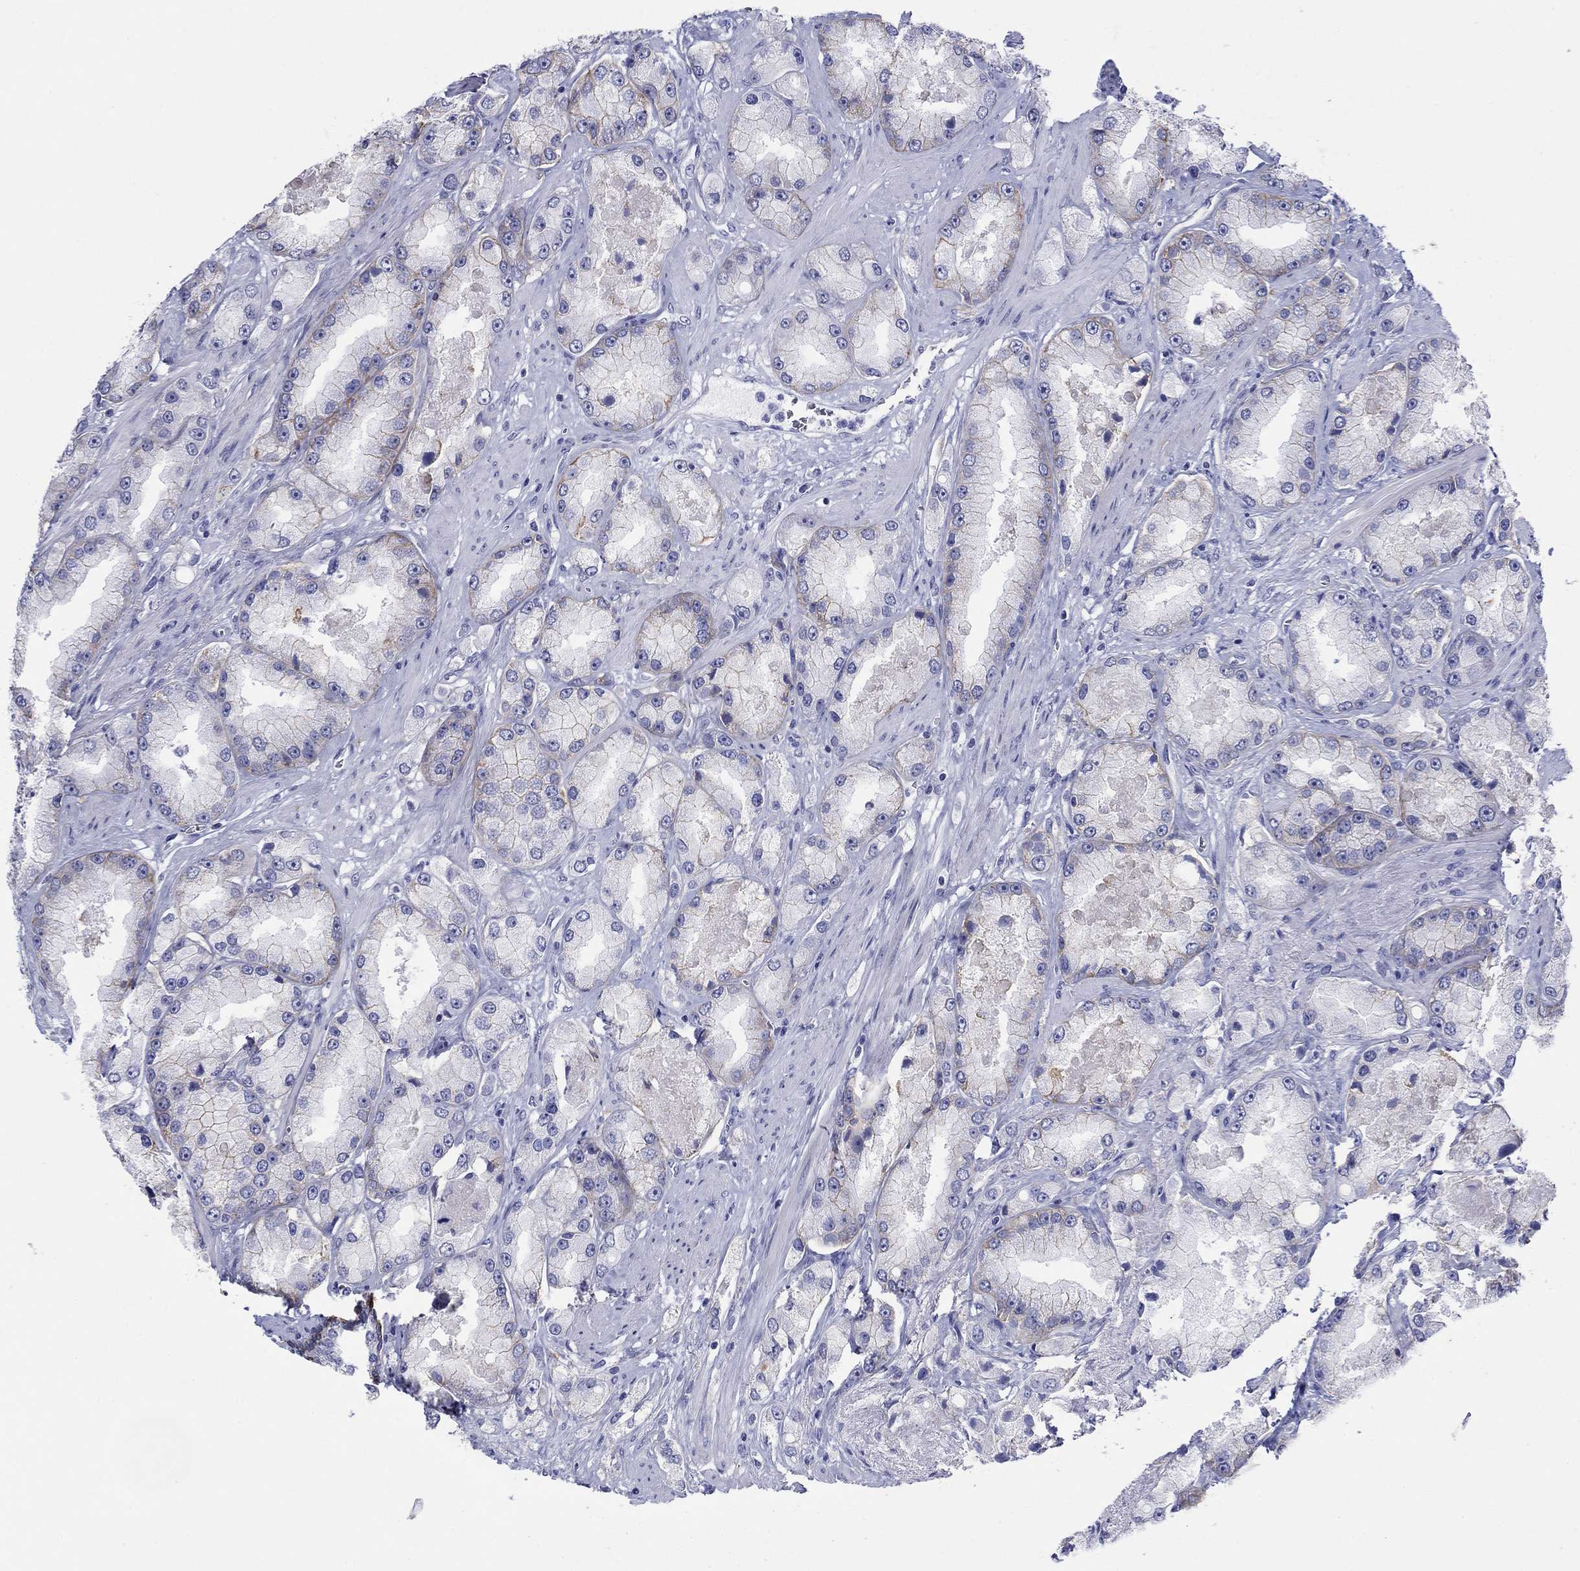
{"staining": {"intensity": "moderate", "quantity": "<25%", "location": "cytoplasmic/membranous"}, "tissue": "prostate cancer", "cell_type": "Tumor cells", "image_type": "cancer", "snomed": [{"axis": "morphology", "description": "Adenocarcinoma, NOS"}, {"axis": "topography", "description": "Prostate and seminal vesicle, NOS"}, {"axis": "topography", "description": "Prostate"}], "caption": "This is an image of IHC staining of prostate cancer (adenocarcinoma), which shows moderate staining in the cytoplasmic/membranous of tumor cells.", "gene": "ATP1B1", "patient": {"sex": "male", "age": 64}}